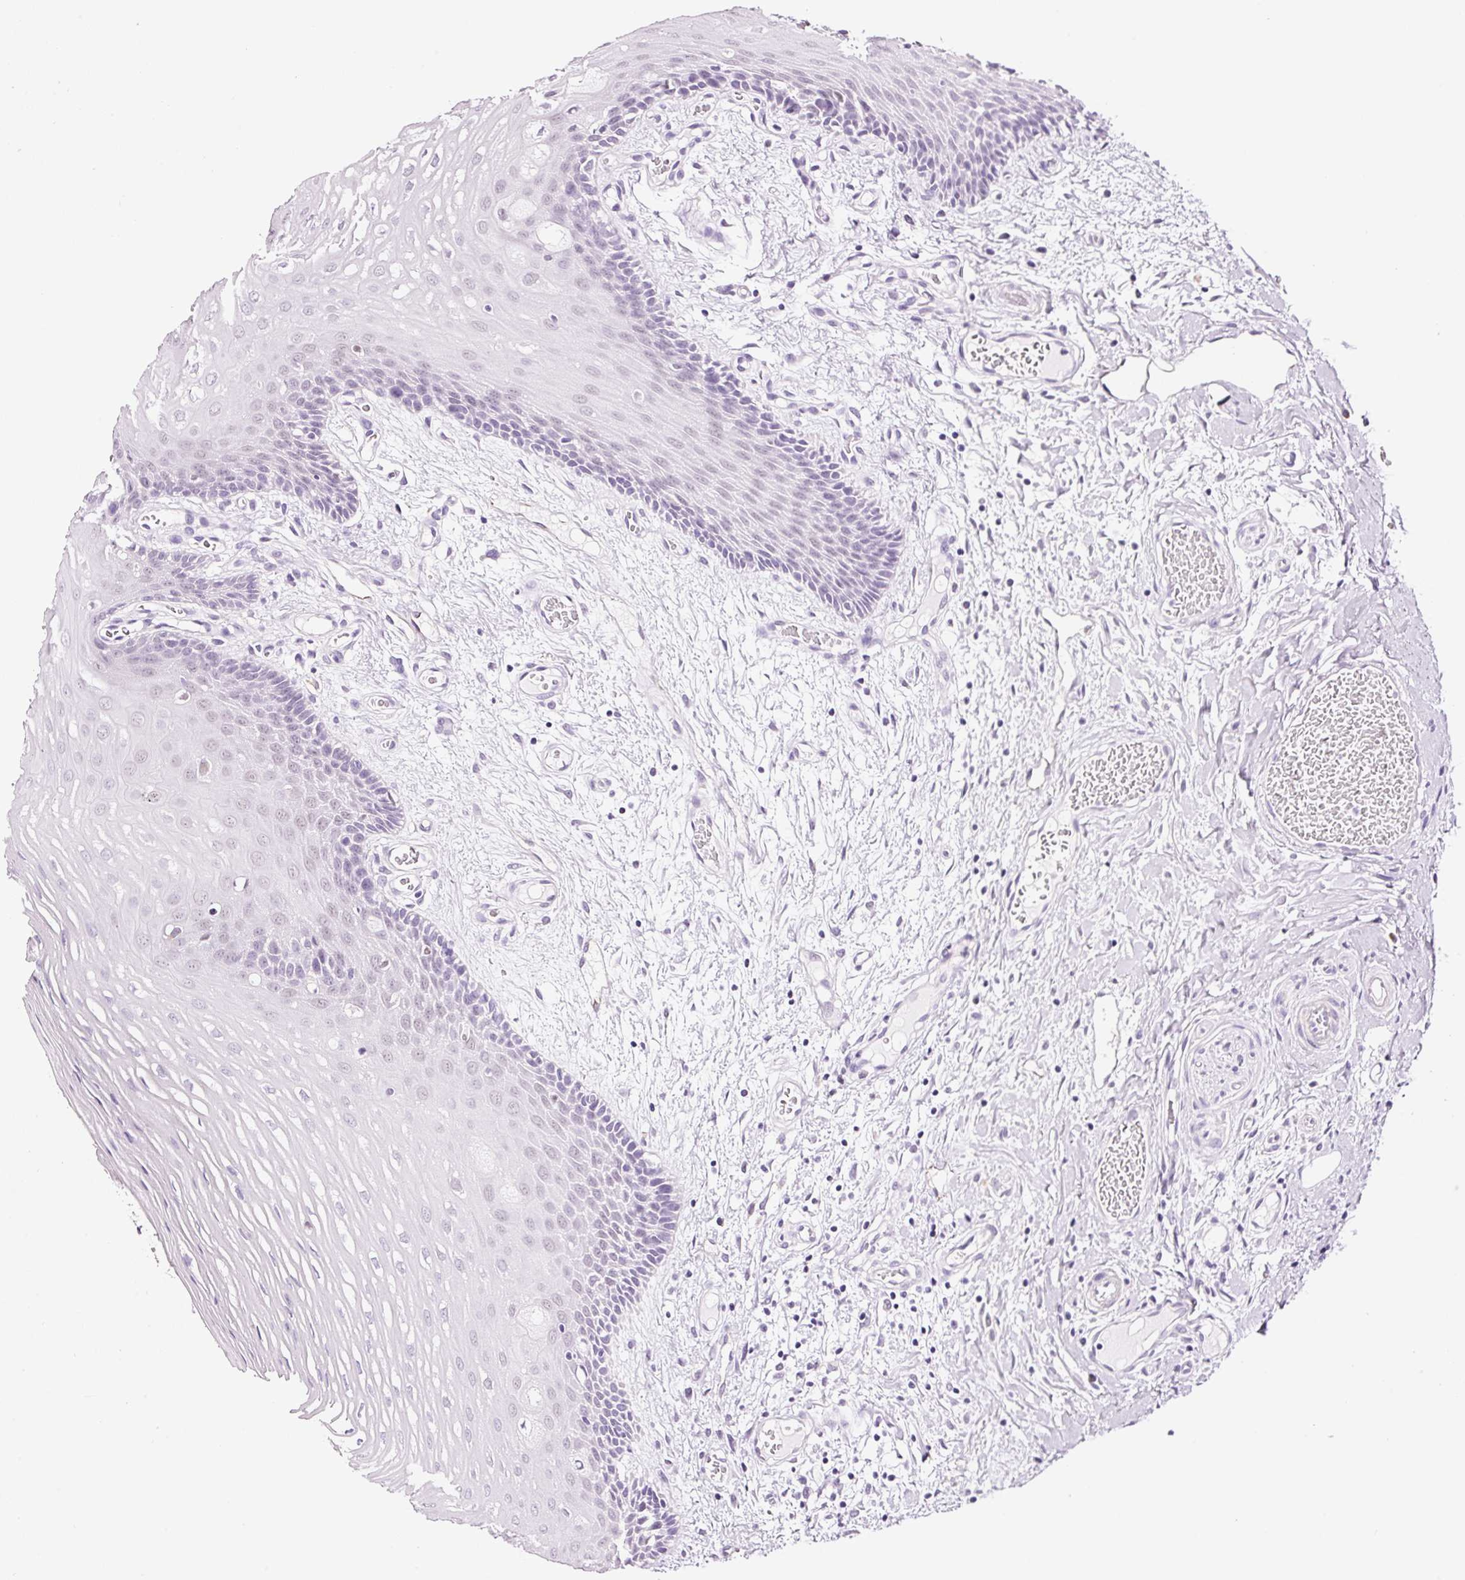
{"staining": {"intensity": "negative", "quantity": "none", "location": "none"}, "tissue": "oral mucosa", "cell_type": "Squamous epithelial cells", "image_type": "normal", "snomed": [{"axis": "morphology", "description": "Normal tissue, NOS"}, {"axis": "topography", "description": "Oral tissue"}, {"axis": "topography", "description": "Tounge, NOS"}], "caption": "Protein analysis of normal oral mucosa reveals no significant positivity in squamous epithelial cells. (DAB (3,3'-diaminobenzidine) immunohistochemistry with hematoxylin counter stain).", "gene": "RTF2", "patient": {"sex": "female", "age": 60}}